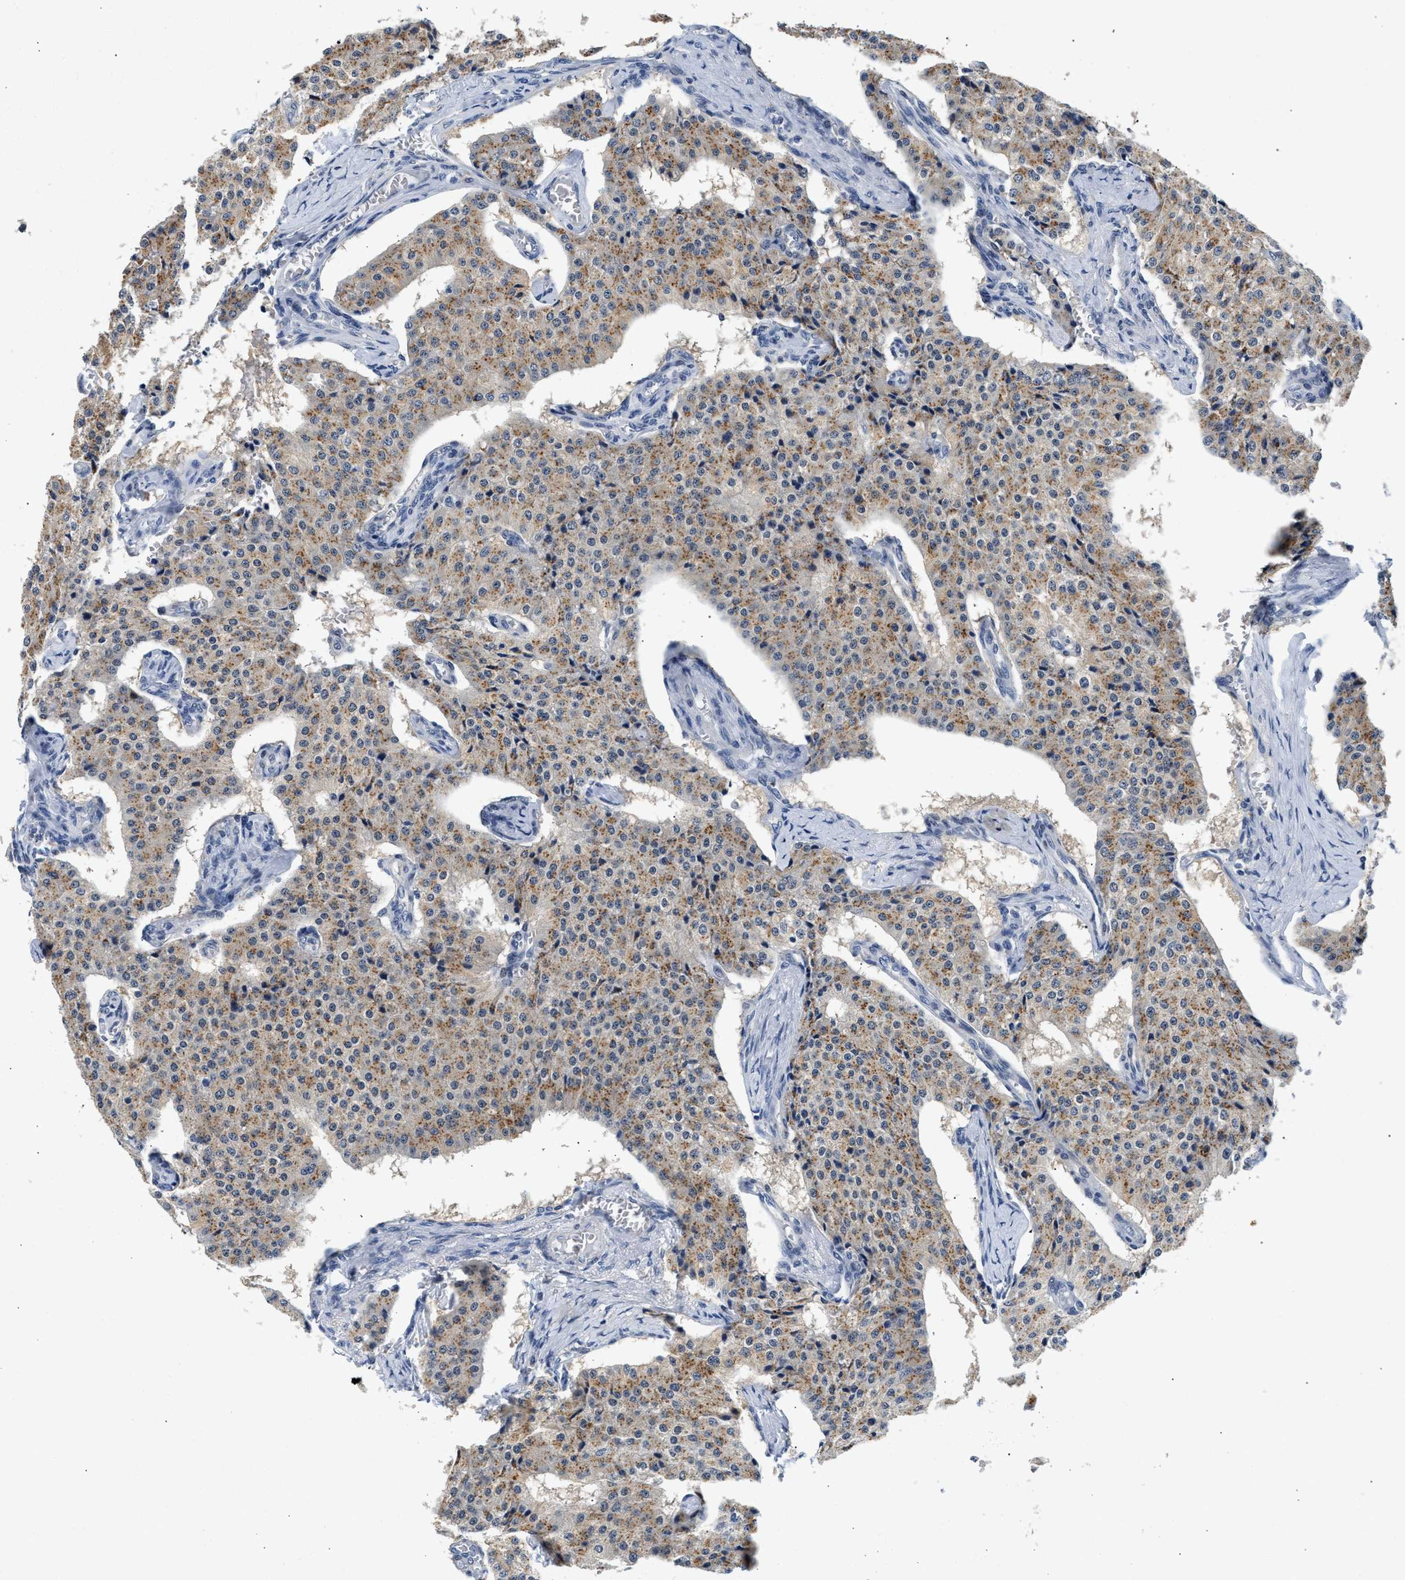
{"staining": {"intensity": "moderate", "quantity": "25%-75%", "location": "cytoplasmic/membranous"}, "tissue": "carcinoid", "cell_type": "Tumor cells", "image_type": "cancer", "snomed": [{"axis": "morphology", "description": "Carcinoid, malignant, NOS"}, {"axis": "topography", "description": "Colon"}], "caption": "Carcinoid stained with immunohistochemistry (IHC) shows moderate cytoplasmic/membranous positivity in approximately 25%-75% of tumor cells.", "gene": "PPM1L", "patient": {"sex": "female", "age": 52}}